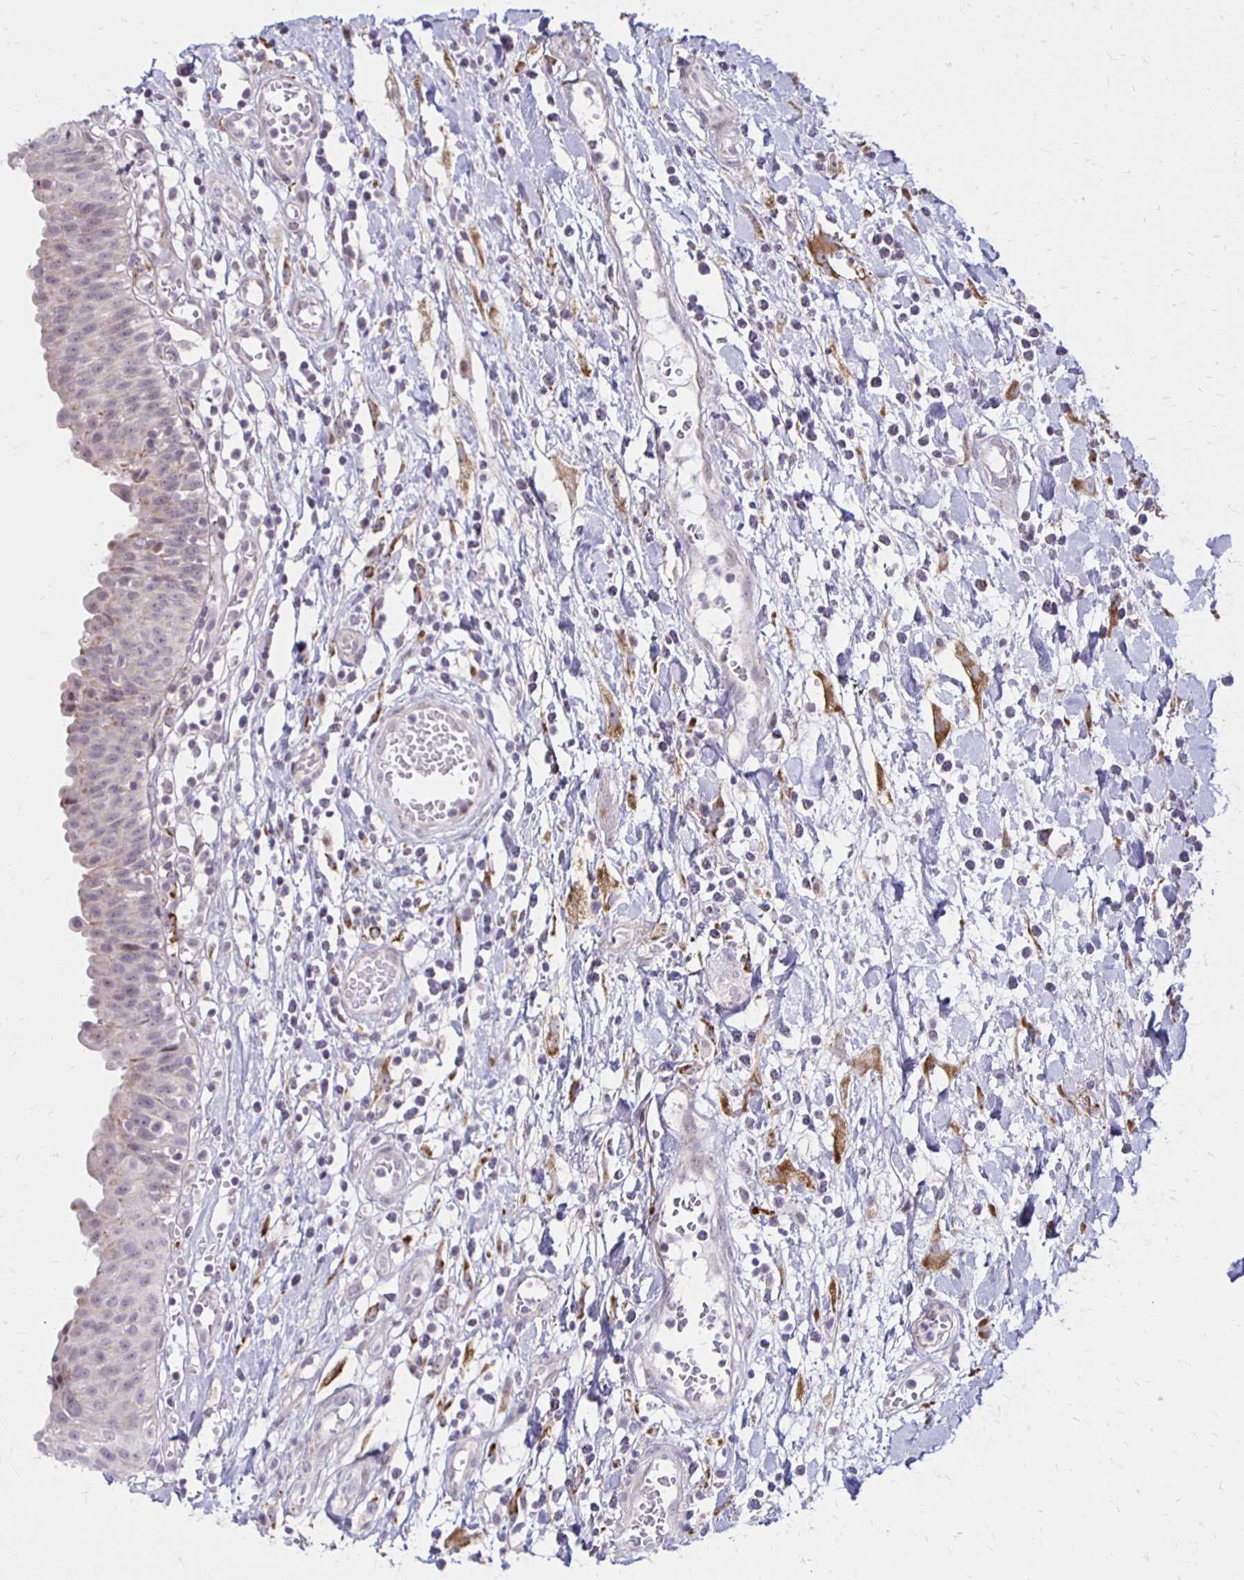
{"staining": {"intensity": "weak", "quantity": "25%-75%", "location": "nuclear"}, "tissue": "urinary bladder", "cell_type": "Urothelial cells", "image_type": "normal", "snomed": [{"axis": "morphology", "description": "Normal tissue, NOS"}, {"axis": "topography", "description": "Urinary bladder"}], "caption": "Human urinary bladder stained with a brown dye exhibits weak nuclear positive positivity in approximately 25%-75% of urothelial cells.", "gene": "DAGLA", "patient": {"sex": "male", "age": 64}}